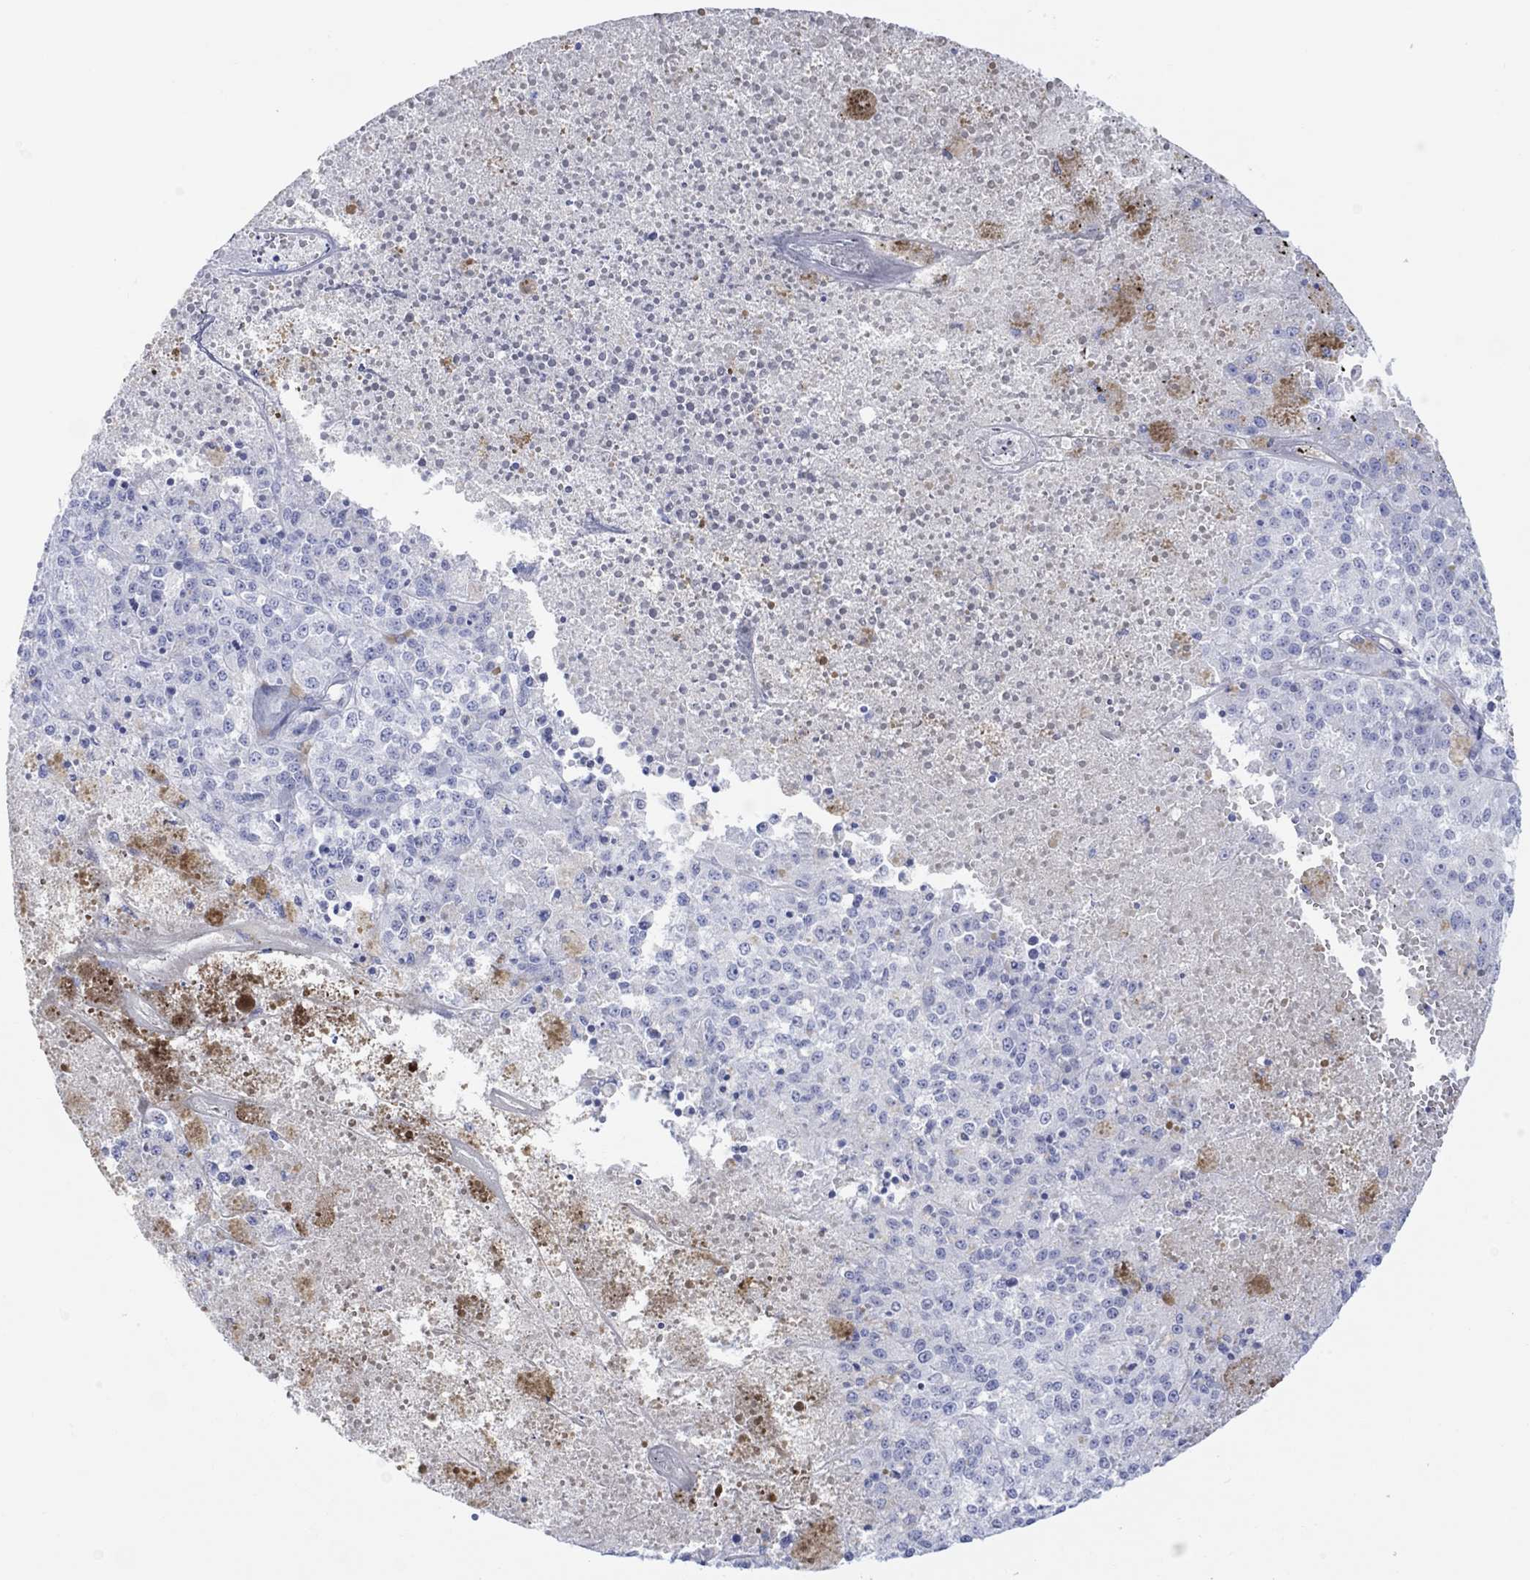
{"staining": {"intensity": "negative", "quantity": "none", "location": "none"}, "tissue": "melanoma", "cell_type": "Tumor cells", "image_type": "cancer", "snomed": [{"axis": "morphology", "description": "Malignant melanoma, Metastatic site"}, {"axis": "topography", "description": "Lymph node"}], "caption": "Photomicrograph shows no significant protein staining in tumor cells of malignant melanoma (metastatic site).", "gene": "TLDC2", "patient": {"sex": "female", "age": 64}}